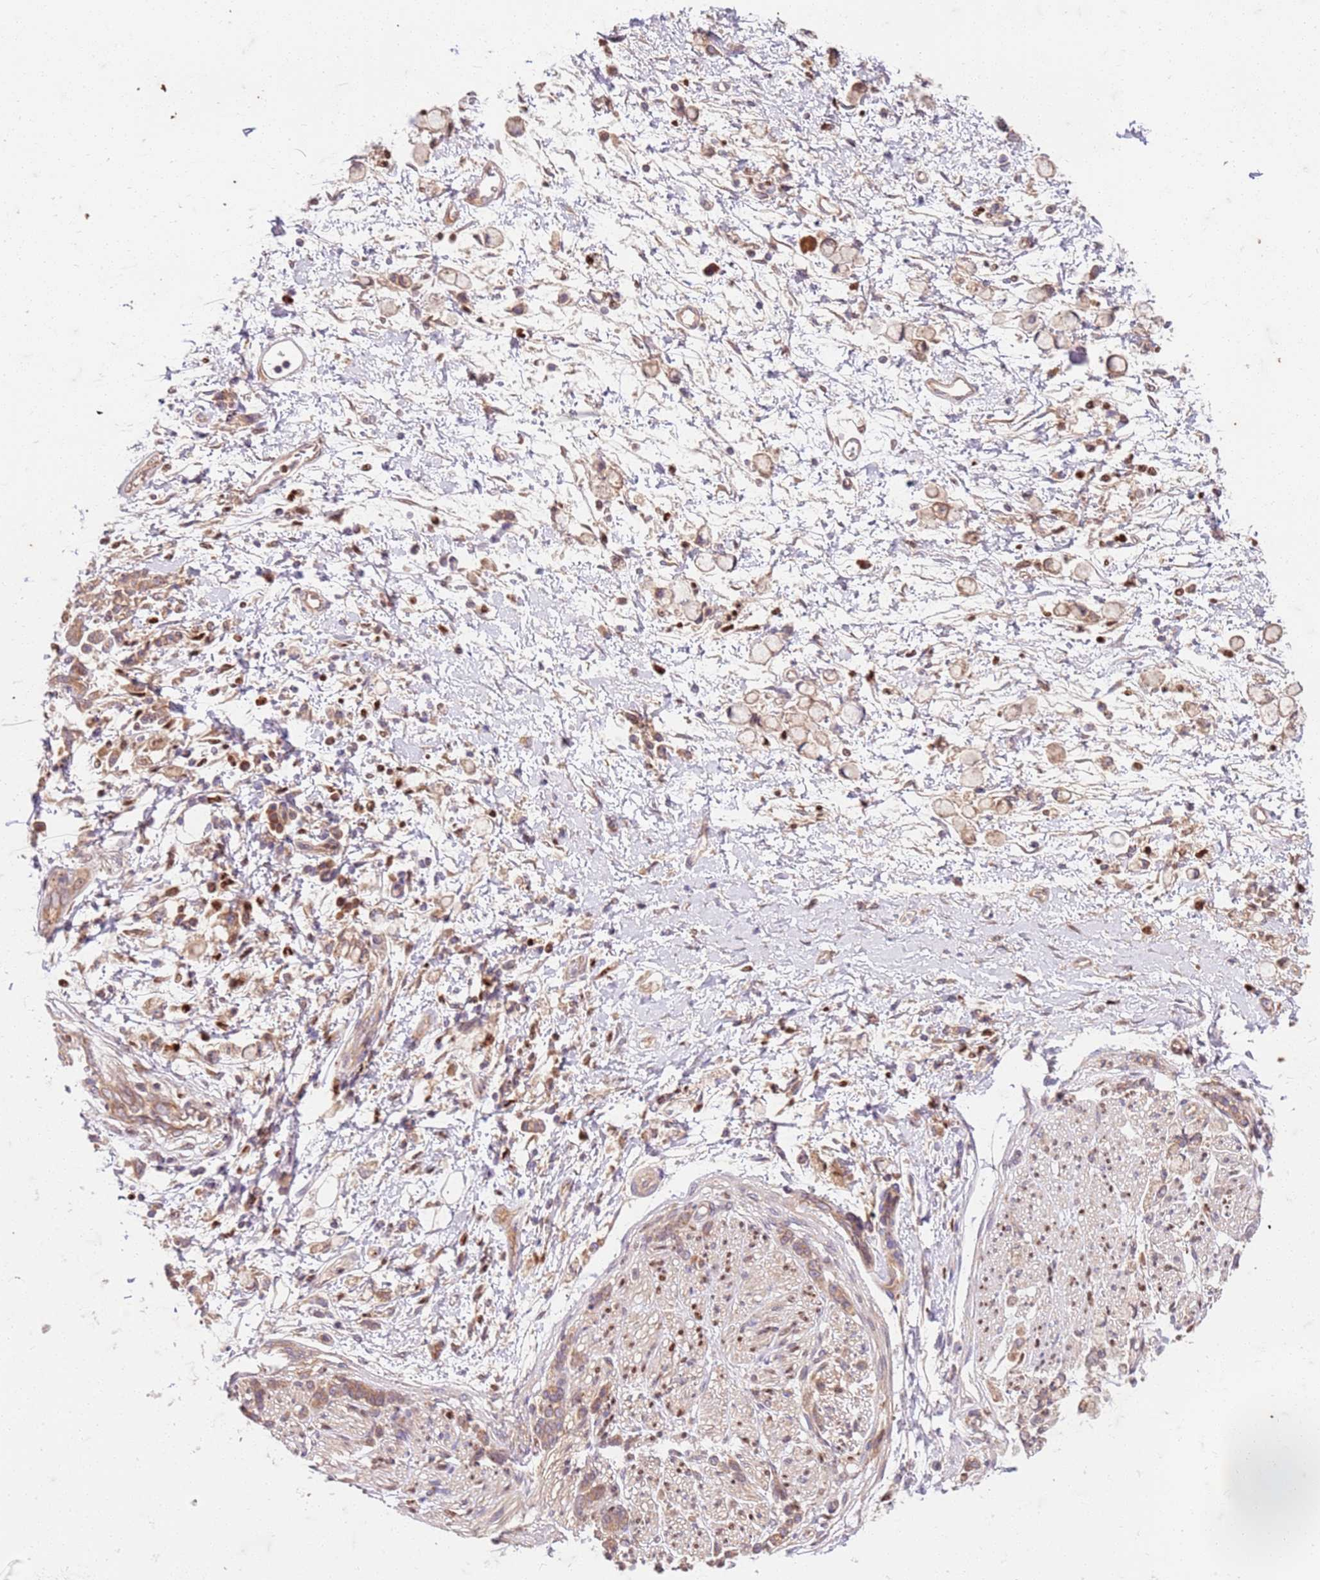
{"staining": {"intensity": "weak", "quantity": ">75%", "location": "cytoplasmic/membranous"}, "tissue": "stomach cancer", "cell_type": "Tumor cells", "image_type": "cancer", "snomed": [{"axis": "morphology", "description": "Adenocarcinoma, NOS"}, {"axis": "topography", "description": "Stomach"}], "caption": "DAB immunohistochemical staining of human stomach cancer (adenocarcinoma) shows weak cytoplasmic/membranous protein expression in about >75% of tumor cells.", "gene": "OSBP", "patient": {"sex": "female", "age": 60}}